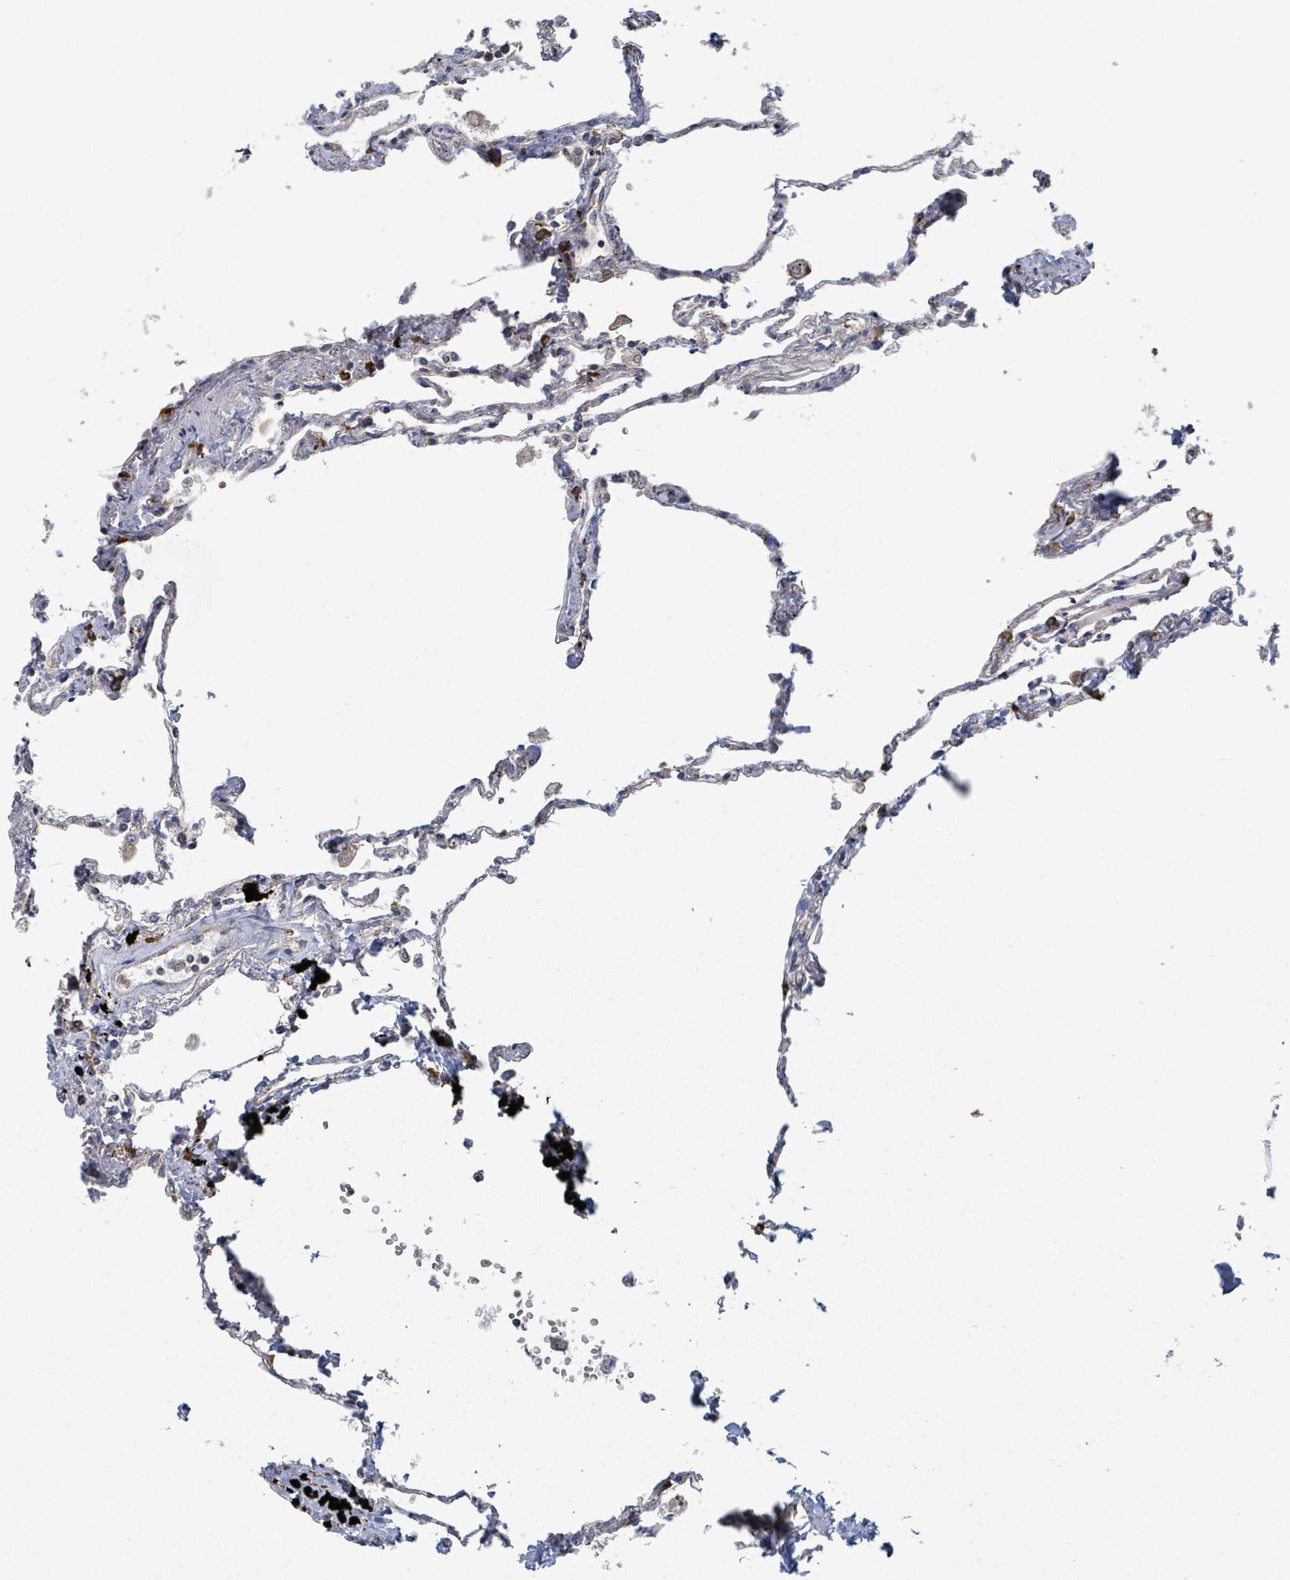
{"staining": {"intensity": "moderate", "quantity": "25%-75%", "location": "cytoplasmic/membranous"}, "tissue": "lung", "cell_type": "Alveolar cells", "image_type": "normal", "snomed": [{"axis": "morphology", "description": "Normal tissue, NOS"}, {"axis": "topography", "description": "Lung"}], "caption": "High-power microscopy captured an immunohistochemistry (IHC) micrograph of benign lung, revealing moderate cytoplasmic/membranous positivity in approximately 25%-75% of alveolar cells.", "gene": "SHROOM2", "patient": {"sex": "female", "age": 67}}